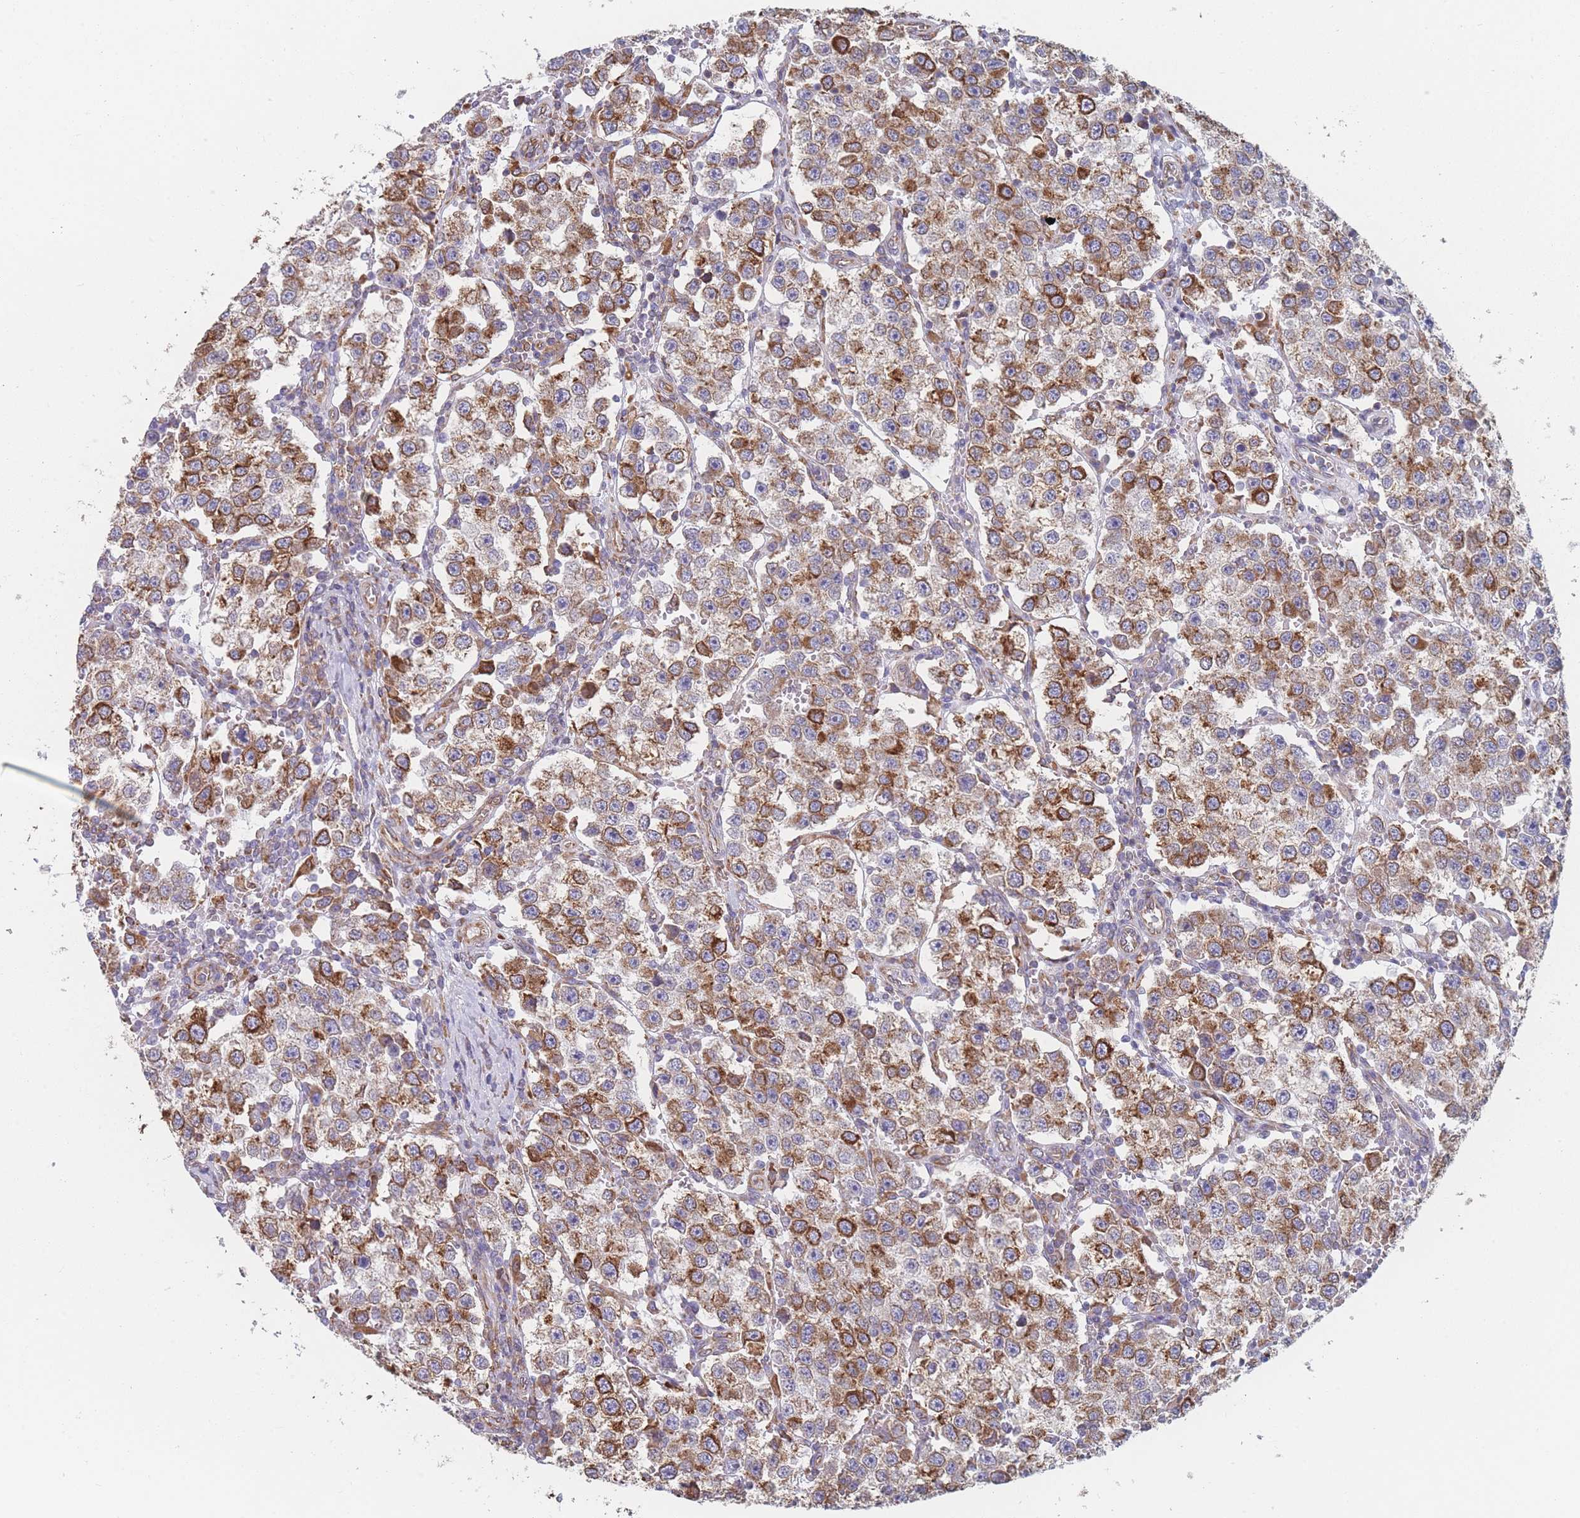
{"staining": {"intensity": "moderate", "quantity": ">75%", "location": "cytoplasmic/membranous"}, "tissue": "testis cancer", "cell_type": "Tumor cells", "image_type": "cancer", "snomed": [{"axis": "morphology", "description": "Seminoma, NOS"}, {"axis": "topography", "description": "Testis"}], "caption": "Testis cancer stained with IHC displays moderate cytoplasmic/membranous expression in about >75% of tumor cells.", "gene": "OR7C2", "patient": {"sex": "male", "age": 37}}